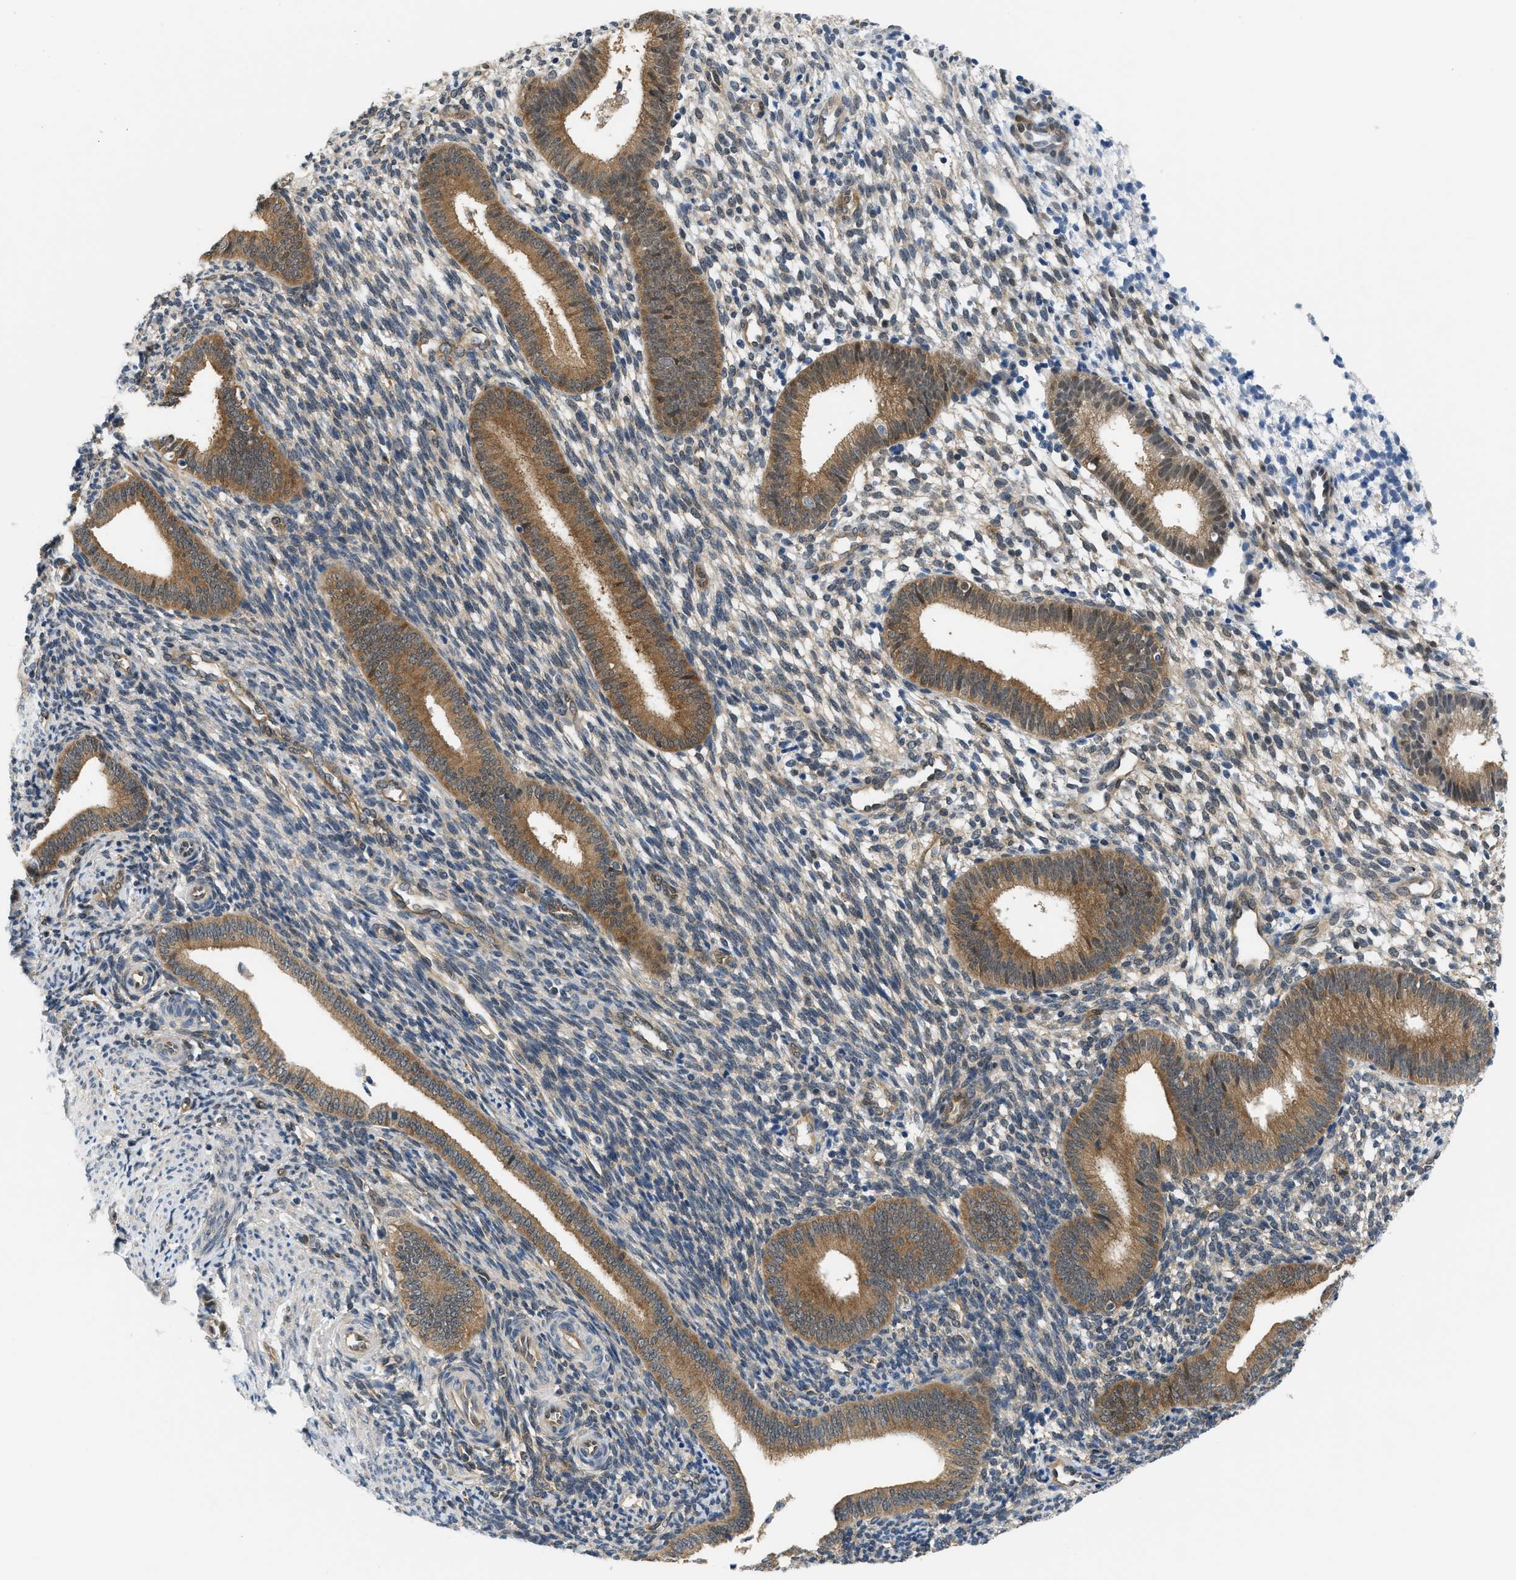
{"staining": {"intensity": "weak", "quantity": "25%-75%", "location": "cytoplasmic/membranous"}, "tissue": "endometrium", "cell_type": "Cells in endometrial stroma", "image_type": "normal", "snomed": [{"axis": "morphology", "description": "Normal tissue, NOS"}, {"axis": "topography", "description": "Uterus"}, {"axis": "topography", "description": "Endometrium"}], "caption": "Protein analysis of normal endometrium displays weak cytoplasmic/membranous expression in approximately 25%-75% of cells in endometrial stroma.", "gene": "EIF4EBP2", "patient": {"sex": "female", "age": 33}}